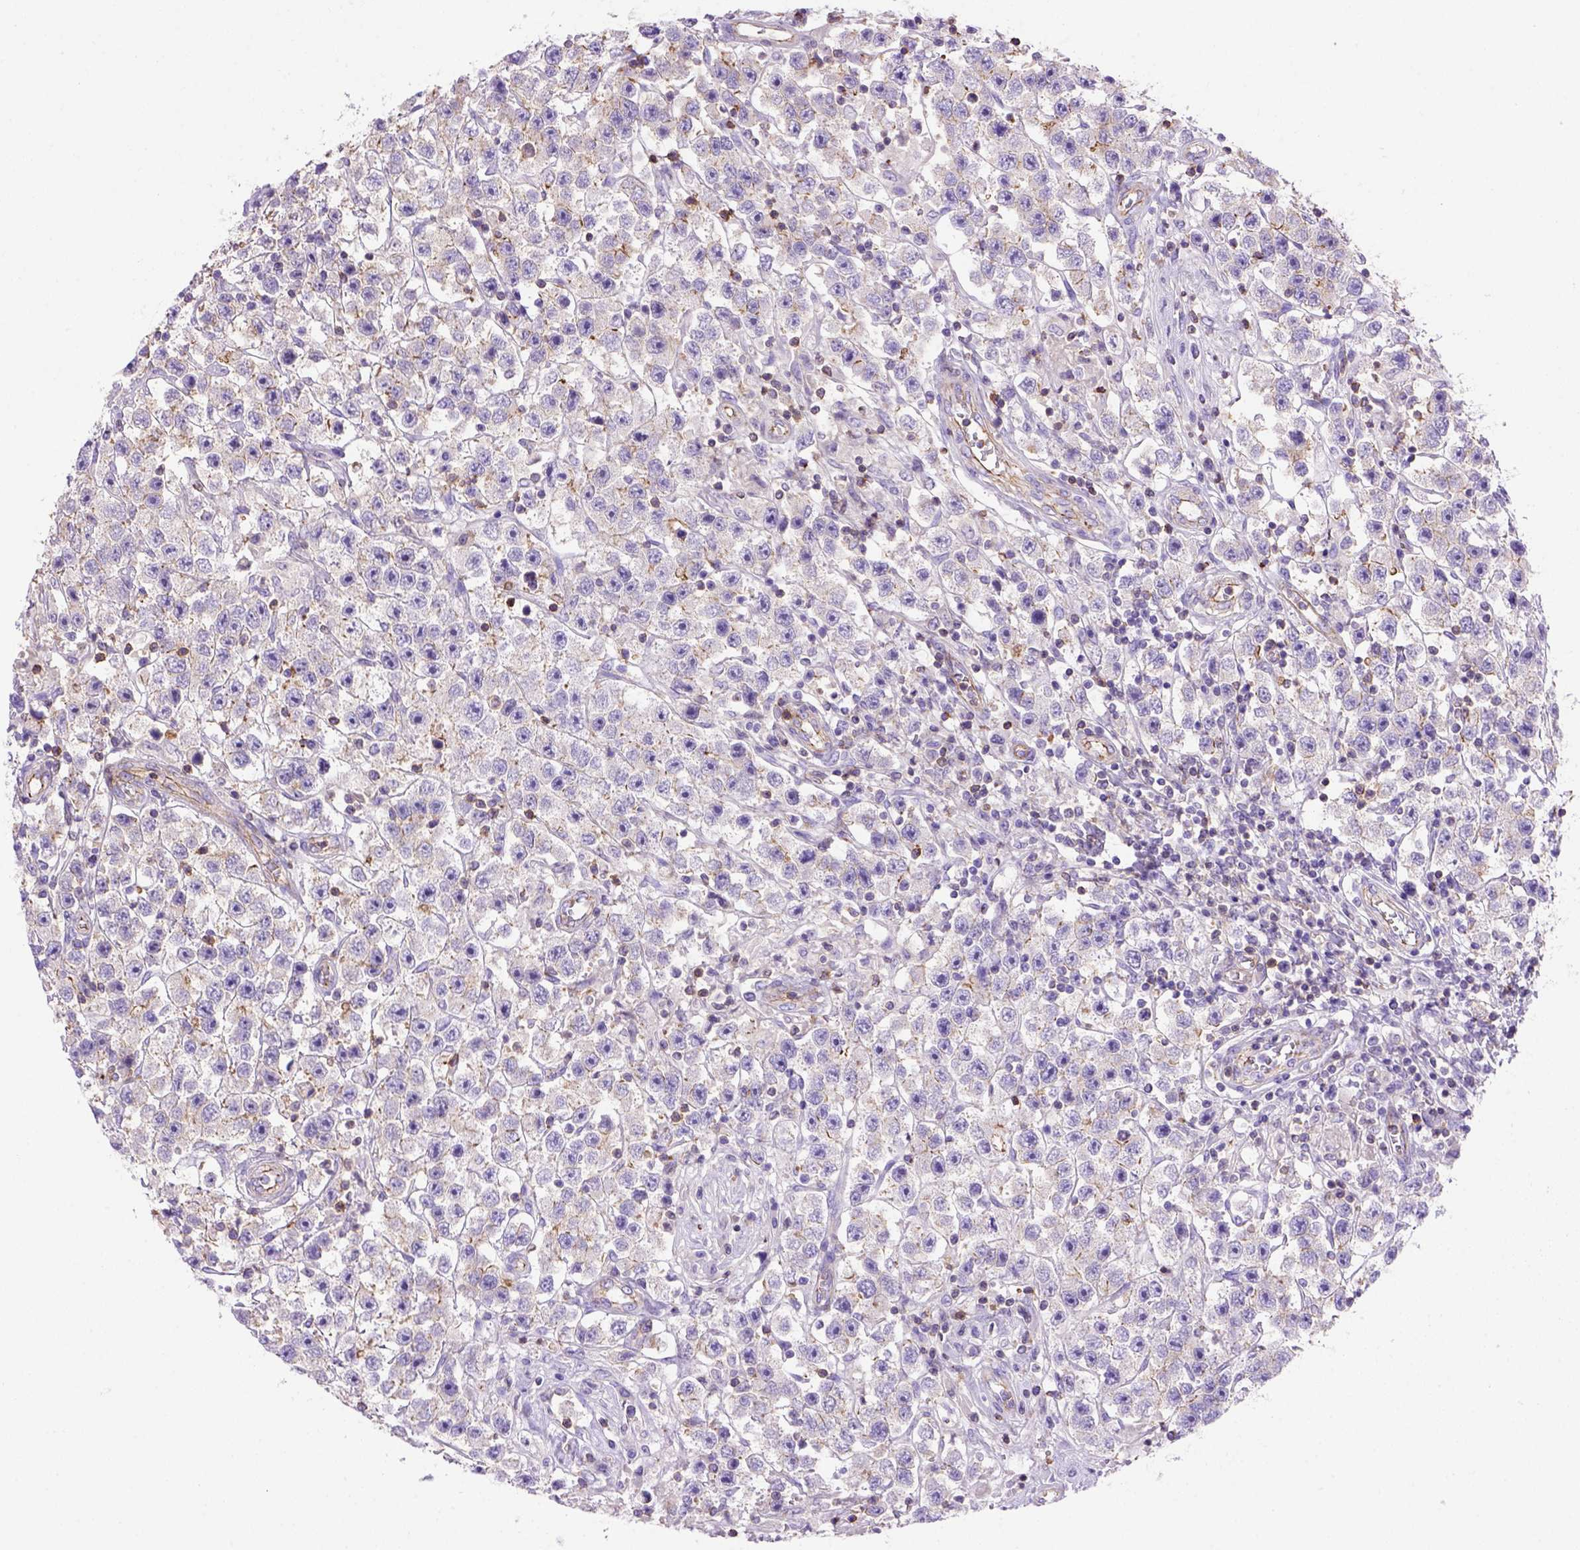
{"staining": {"intensity": "moderate", "quantity": ">75%", "location": "cytoplasmic/membranous"}, "tissue": "testis cancer", "cell_type": "Tumor cells", "image_type": "cancer", "snomed": [{"axis": "morphology", "description": "Seminoma, NOS"}, {"axis": "topography", "description": "Testis"}], "caption": "DAB immunohistochemical staining of human testis seminoma exhibits moderate cytoplasmic/membranous protein positivity in about >75% of tumor cells. The staining was performed using DAB (3,3'-diaminobenzidine), with brown indicating positive protein expression. Nuclei are stained blue with hematoxylin.", "gene": "PEX12", "patient": {"sex": "male", "age": 45}}